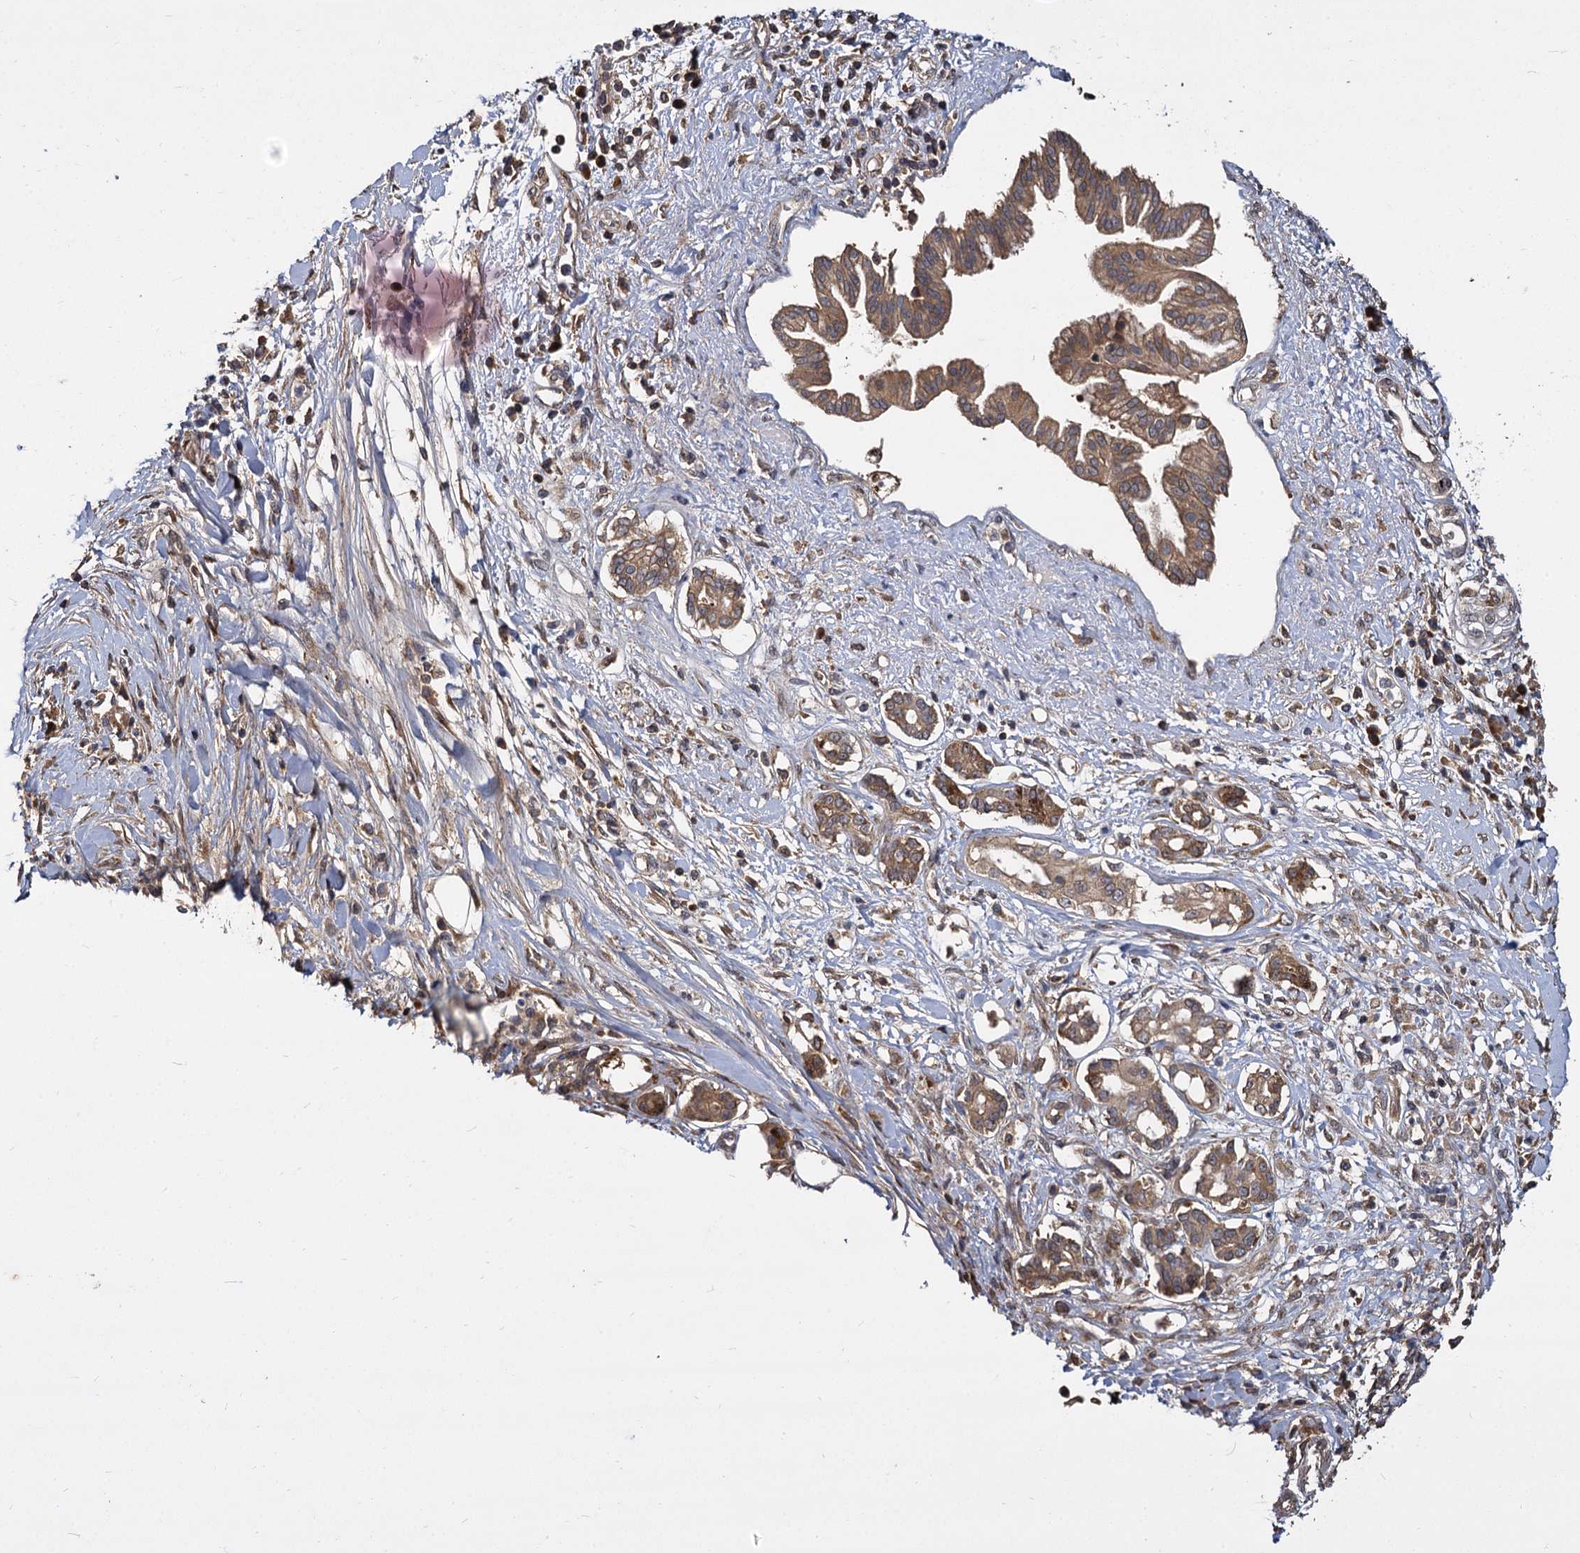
{"staining": {"intensity": "moderate", "quantity": ">75%", "location": "cytoplasmic/membranous"}, "tissue": "pancreatic cancer", "cell_type": "Tumor cells", "image_type": "cancer", "snomed": [{"axis": "morphology", "description": "Inflammation, NOS"}, {"axis": "morphology", "description": "Adenocarcinoma, NOS"}, {"axis": "topography", "description": "Pancreas"}], "caption": "Protein expression analysis of human pancreatic cancer reveals moderate cytoplasmic/membranous positivity in approximately >75% of tumor cells. The staining is performed using DAB brown chromogen to label protein expression. The nuclei are counter-stained blue using hematoxylin.", "gene": "INPPL1", "patient": {"sex": "female", "age": 56}}